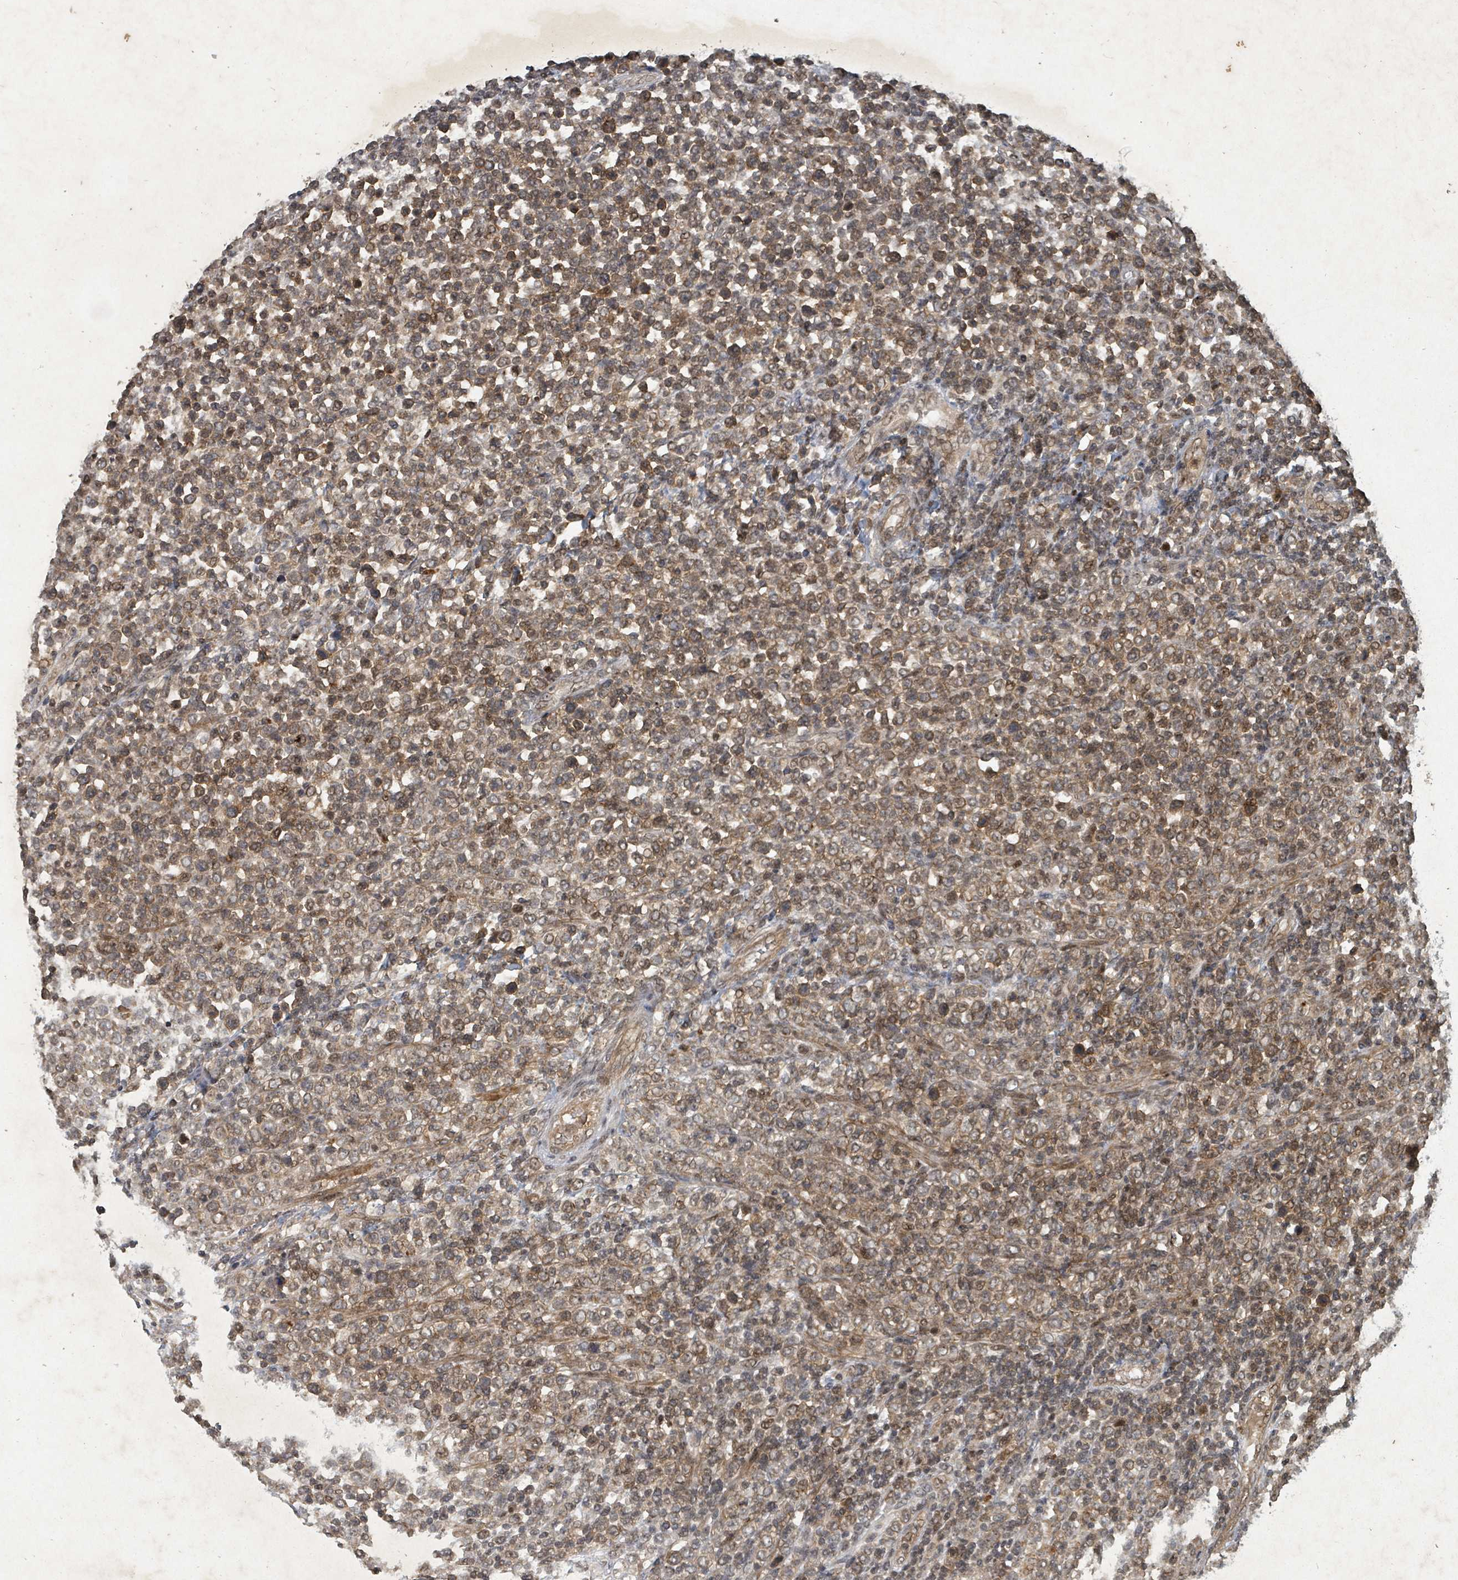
{"staining": {"intensity": "moderate", "quantity": "25%-75%", "location": "nuclear"}, "tissue": "lymphoma", "cell_type": "Tumor cells", "image_type": "cancer", "snomed": [{"axis": "morphology", "description": "Malignant lymphoma, non-Hodgkin's type, High grade"}, {"axis": "topography", "description": "Soft tissue"}], "caption": "Lymphoma stained with DAB immunohistochemistry demonstrates medium levels of moderate nuclear positivity in approximately 25%-75% of tumor cells.", "gene": "KDM4E", "patient": {"sex": "female", "age": 56}}